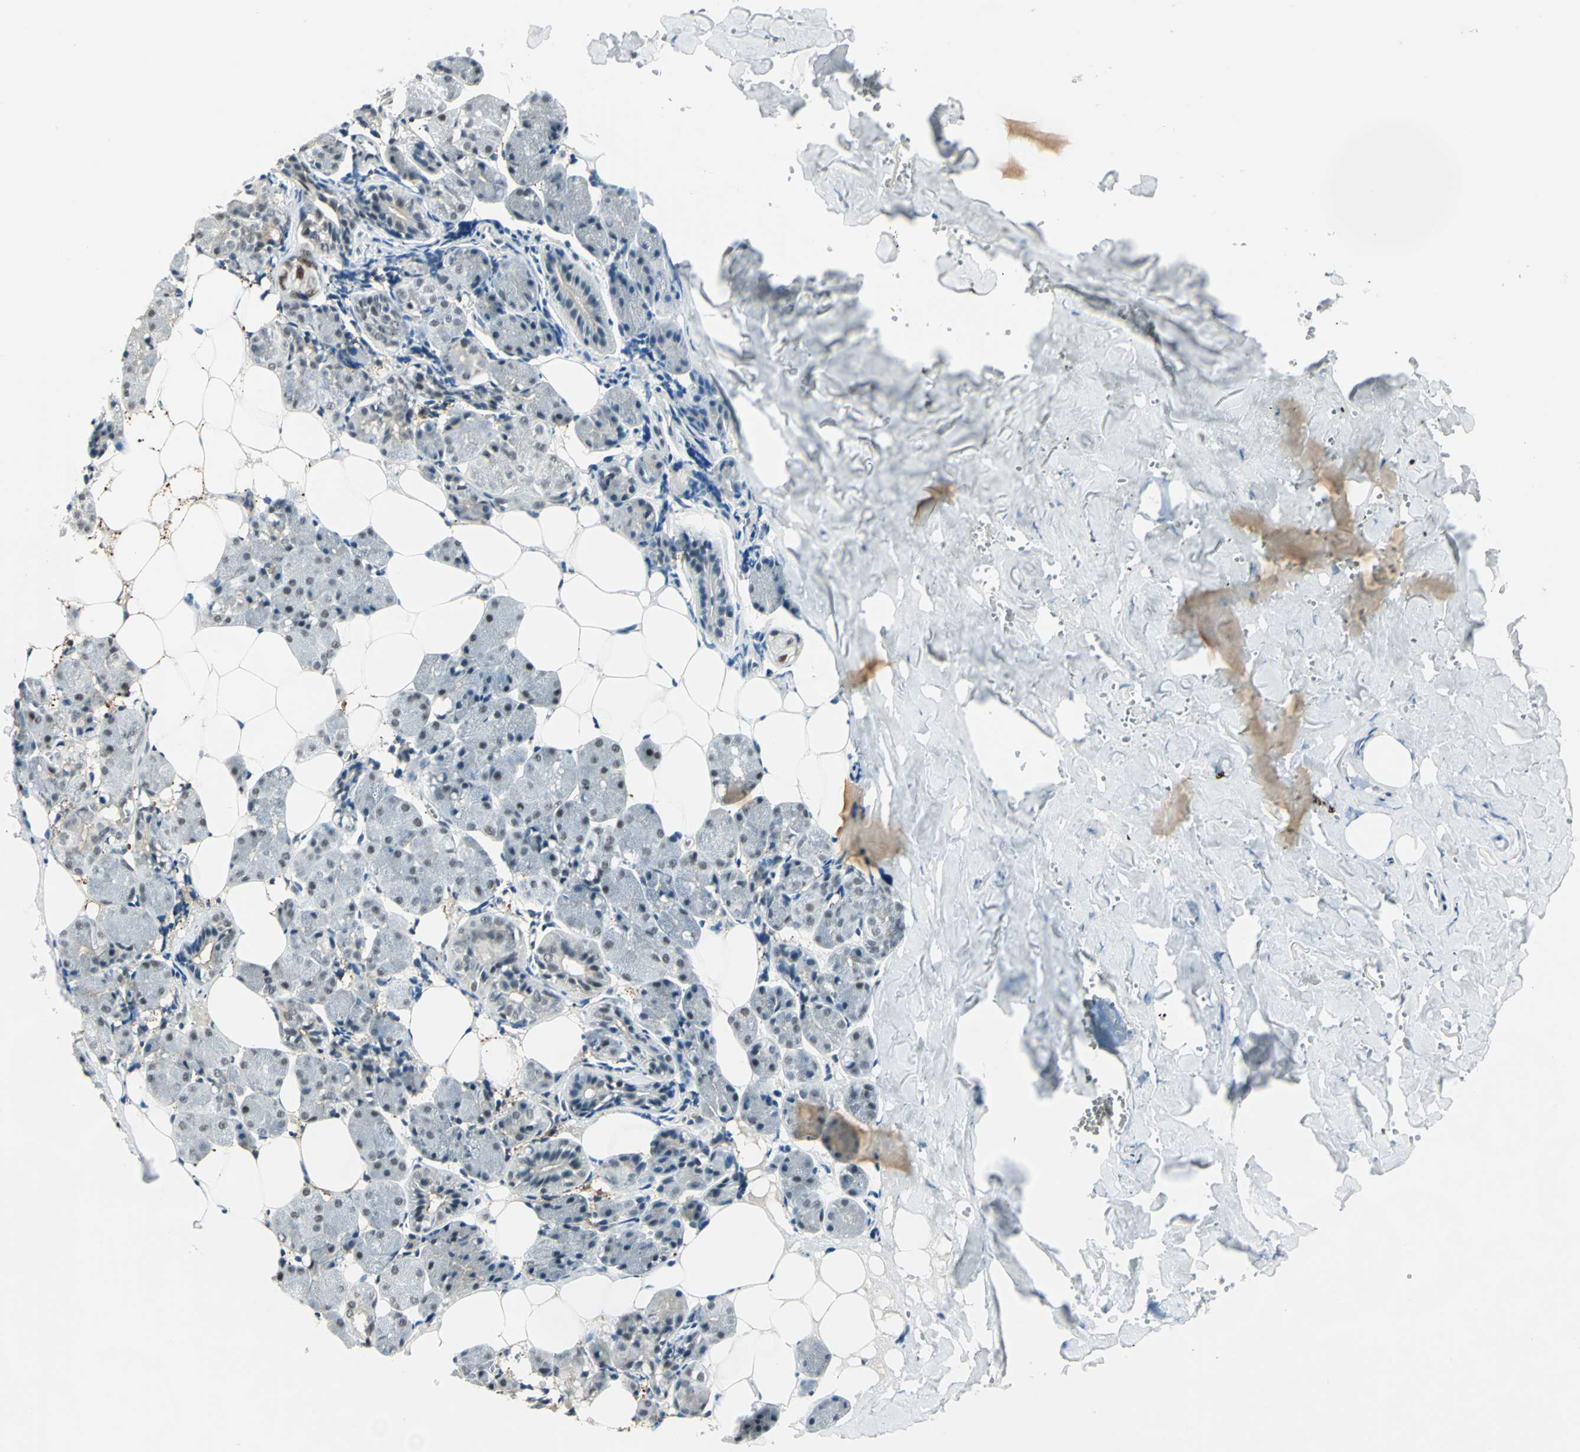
{"staining": {"intensity": "strong", "quantity": ">75%", "location": "nuclear"}, "tissue": "salivary gland", "cell_type": "Glandular cells", "image_type": "normal", "snomed": [{"axis": "morphology", "description": "Normal tissue, NOS"}, {"axis": "morphology", "description": "Adenoma, NOS"}, {"axis": "topography", "description": "Salivary gland"}], "caption": "Immunohistochemical staining of benign human salivary gland displays >75% levels of strong nuclear protein expression in approximately >75% of glandular cells.", "gene": "CCNT1", "patient": {"sex": "female", "age": 32}}